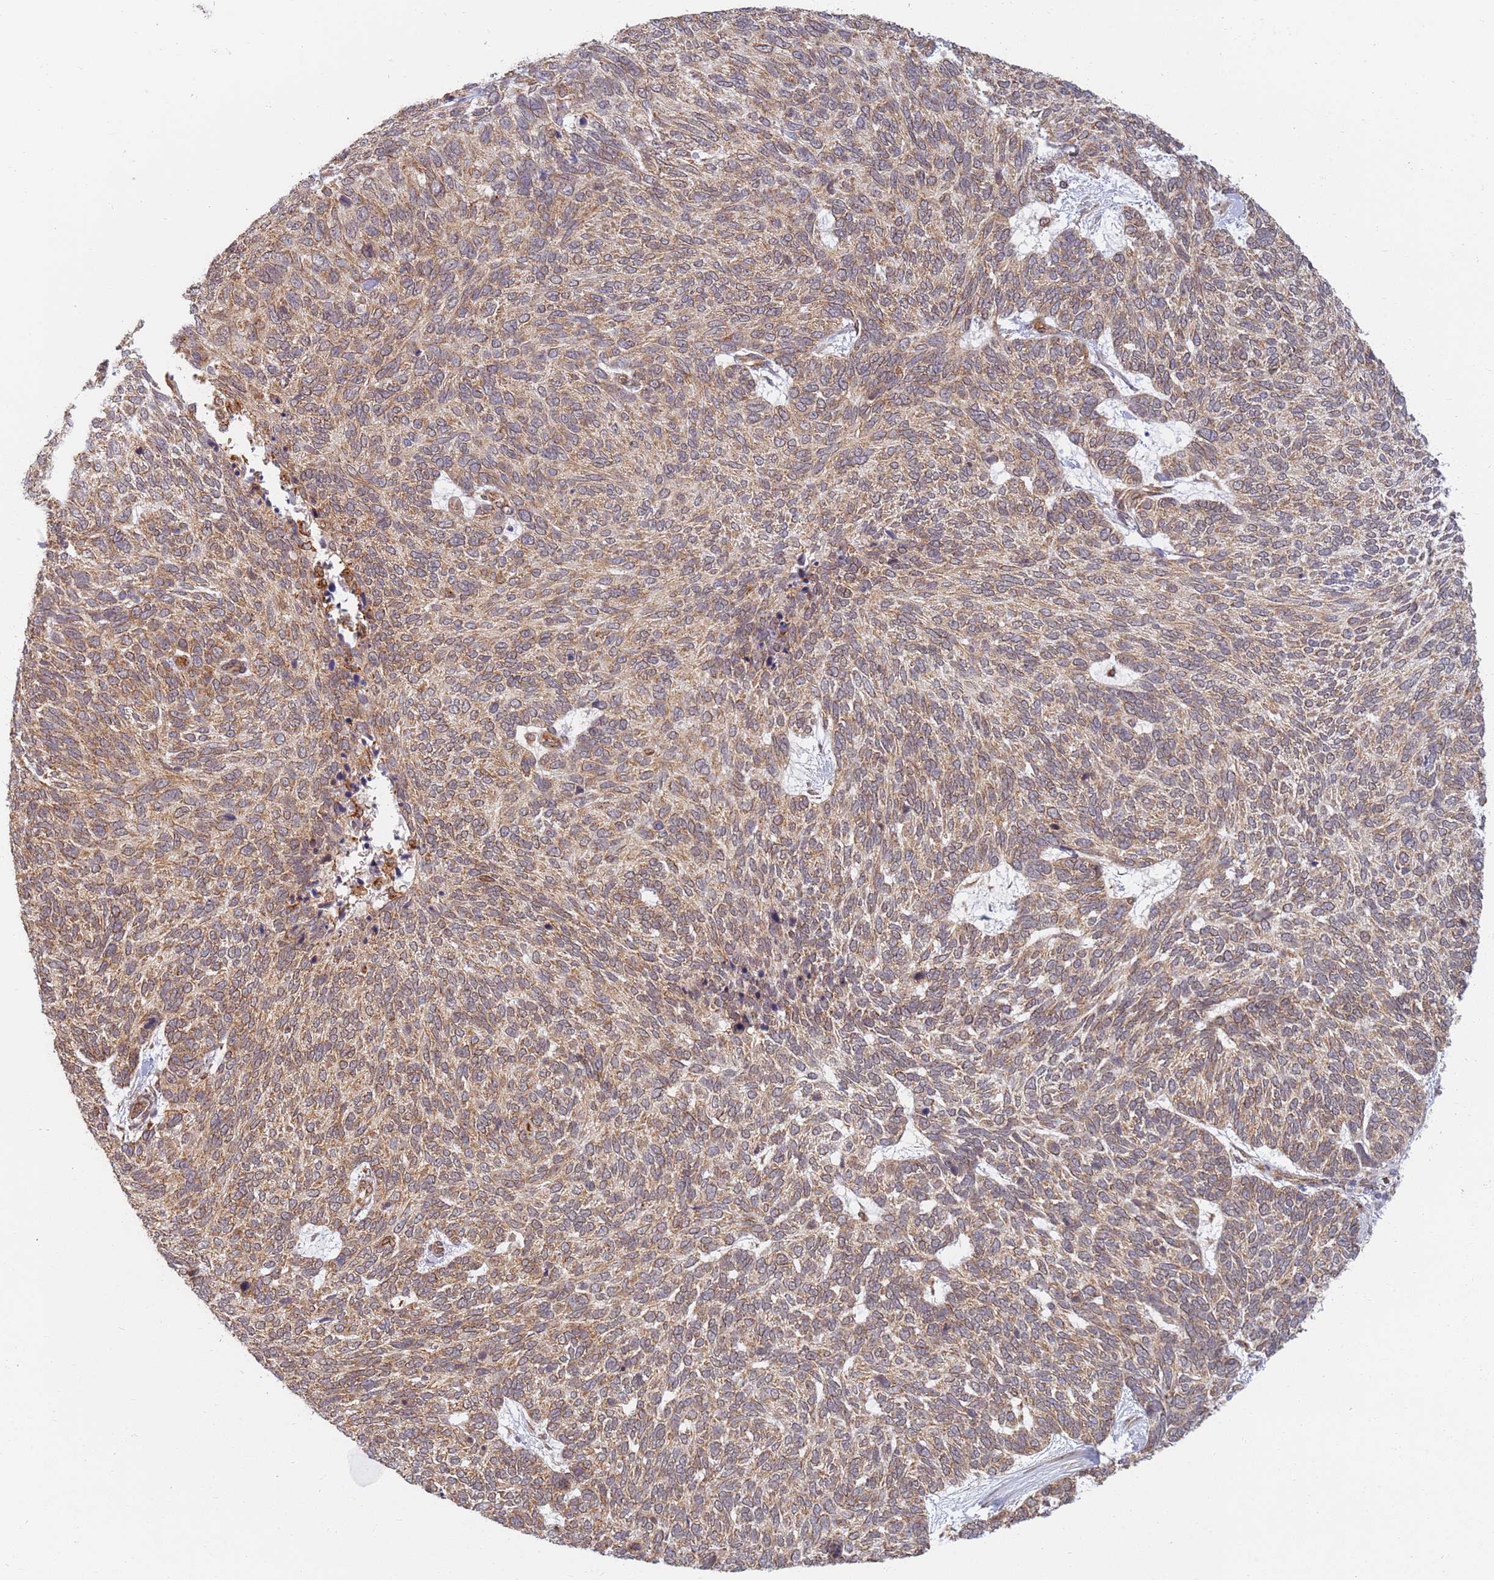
{"staining": {"intensity": "moderate", "quantity": ">75%", "location": "cytoplasmic/membranous"}, "tissue": "skin cancer", "cell_type": "Tumor cells", "image_type": "cancer", "snomed": [{"axis": "morphology", "description": "Basal cell carcinoma"}, {"axis": "topography", "description": "Skin"}], "caption": "Protein positivity by IHC shows moderate cytoplasmic/membranous positivity in approximately >75% of tumor cells in skin cancer (basal cell carcinoma).", "gene": "CEP170", "patient": {"sex": "female", "age": 65}}